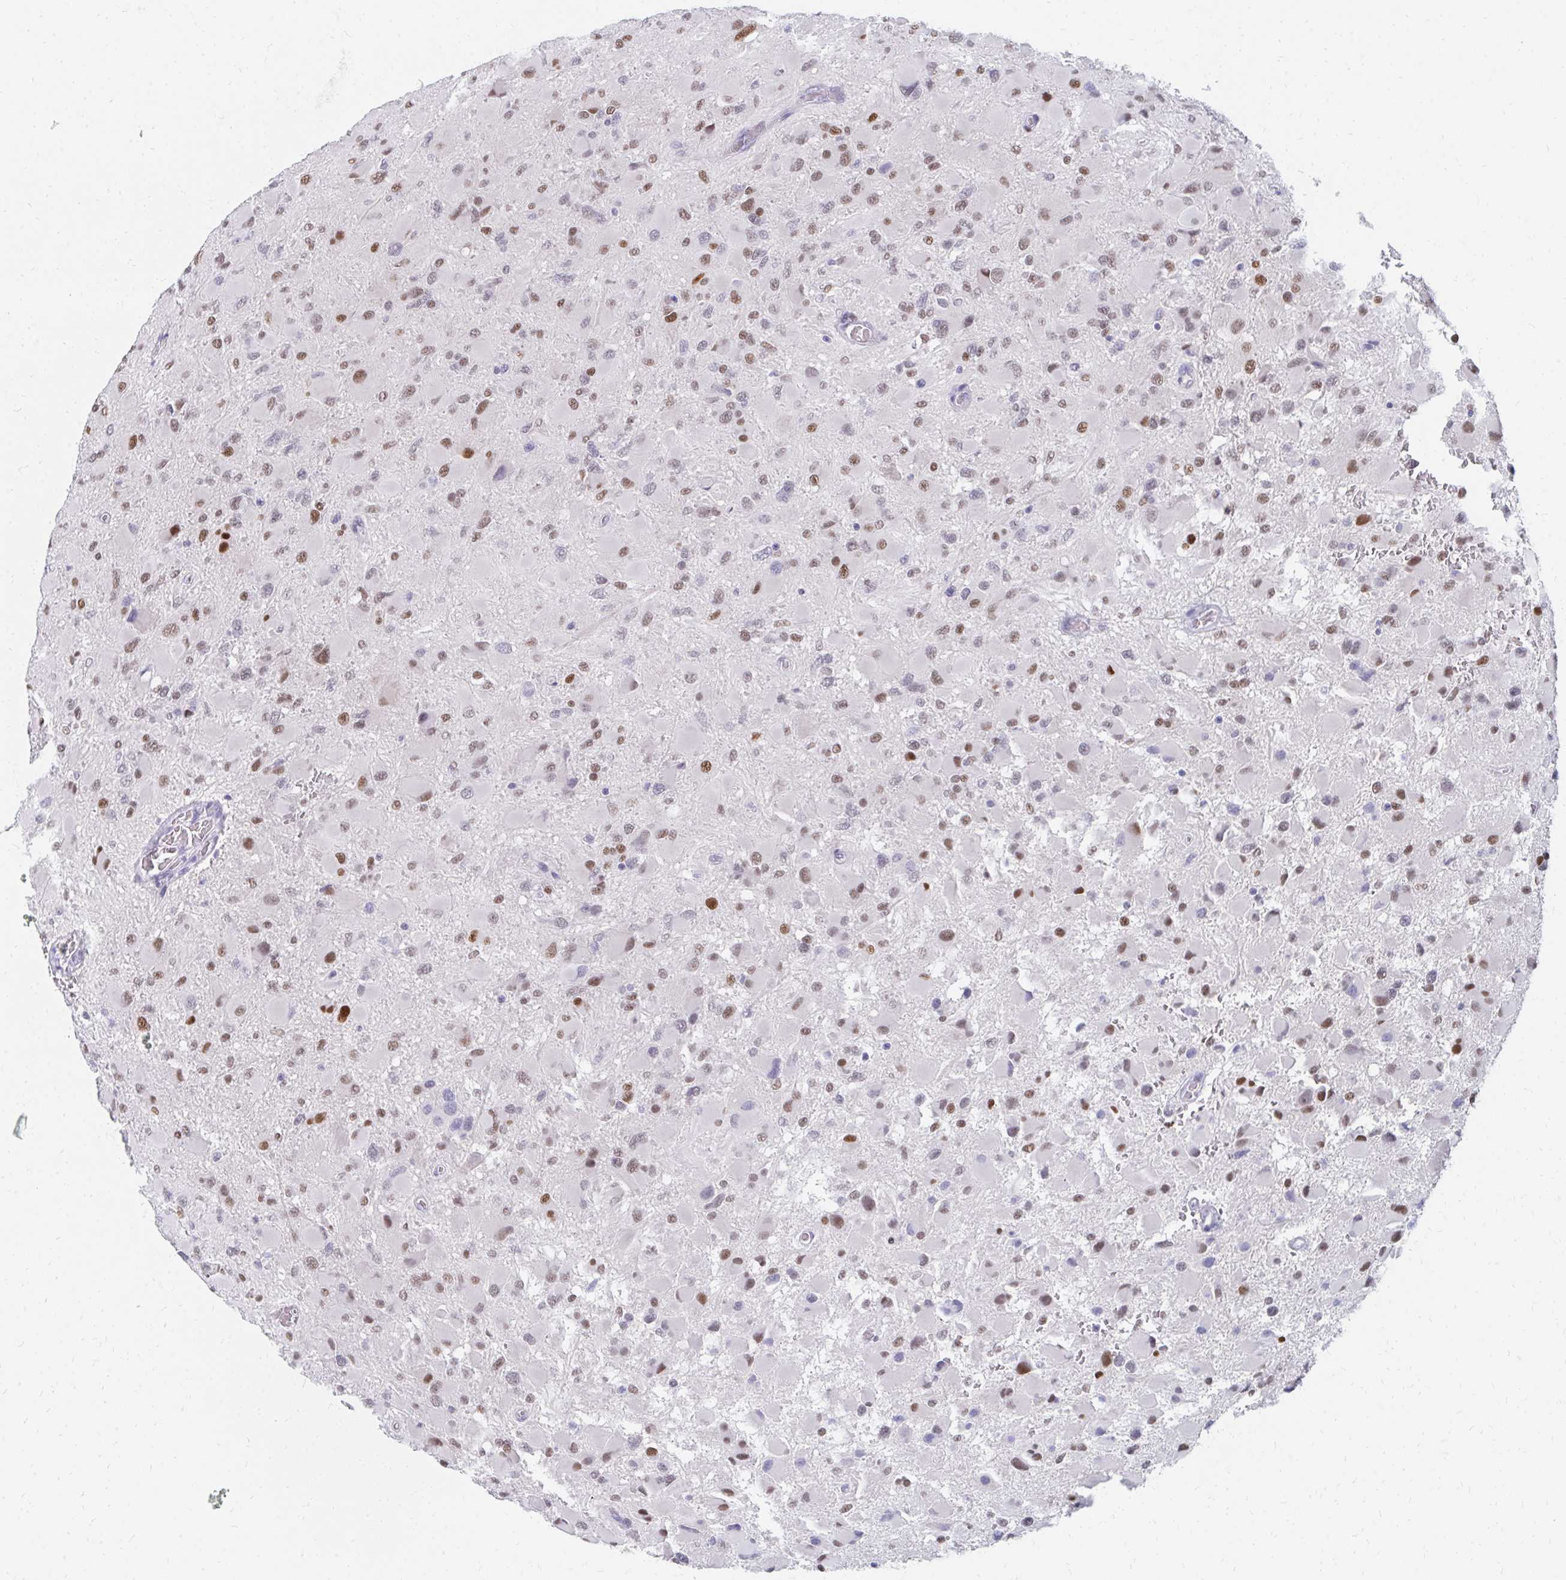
{"staining": {"intensity": "moderate", "quantity": "25%-75%", "location": "nuclear"}, "tissue": "glioma", "cell_type": "Tumor cells", "image_type": "cancer", "snomed": [{"axis": "morphology", "description": "Glioma, malignant, High grade"}, {"axis": "topography", "description": "Cerebral cortex"}], "caption": "Immunohistochemistry (IHC) of human glioma displays medium levels of moderate nuclear expression in approximately 25%-75% of tumor cells. The staining is performed using DAB brown chromogen to label protein expression. The nuclei are counter-stained blue using hematoxylin.", "gene": "PLK3", "patient": {"sex": "female", "age": 36}}